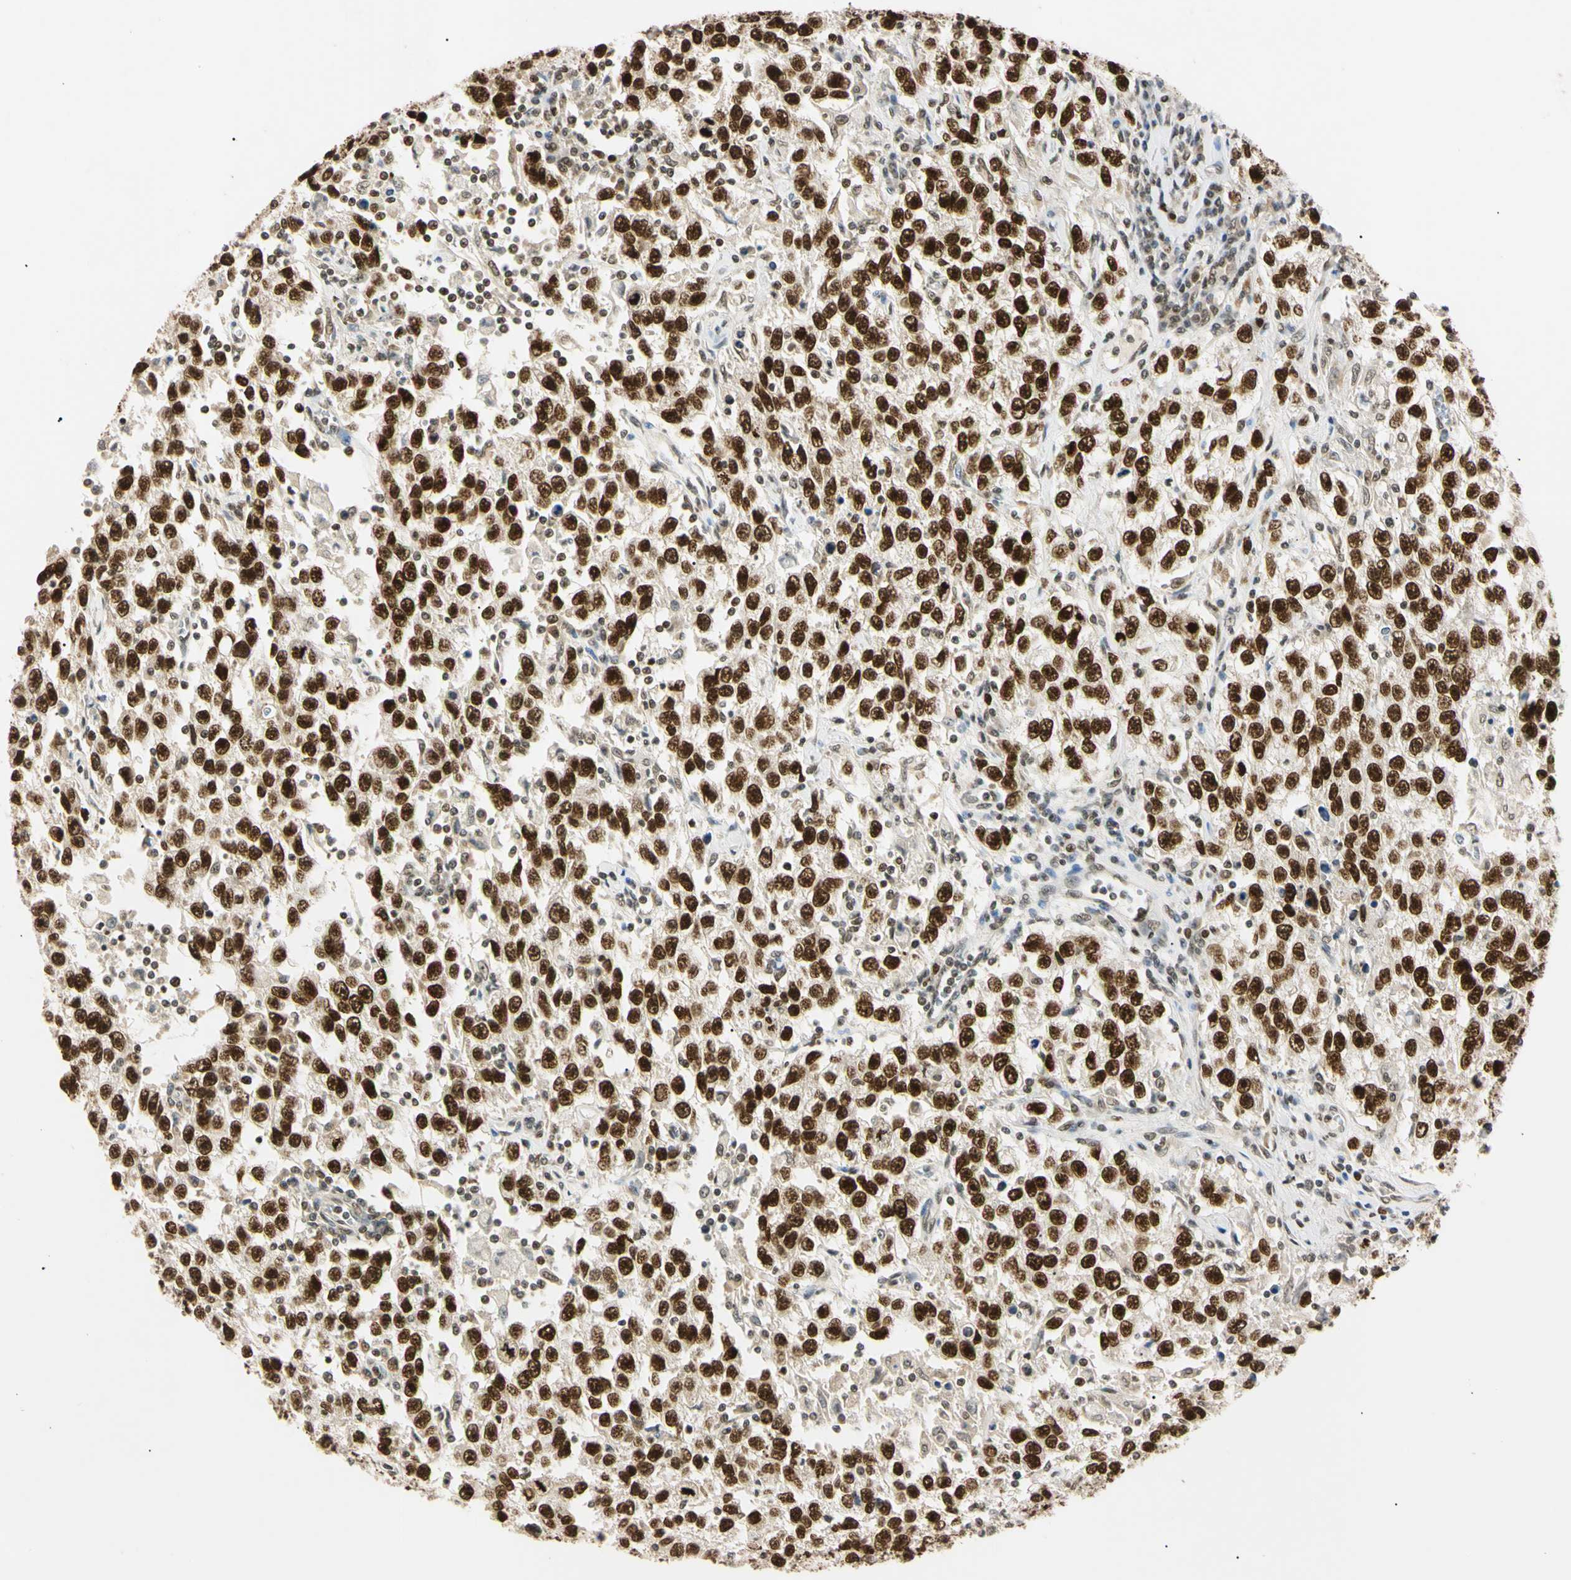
{"staining": {"intensity": "strong", "quantity": ">75%", "location": "nuclear"}, "tissue": "testis cancer", "cell_type": "Tumor cells", "image_type": "cancer", "snomed": [{"axis": "morphology", "description": "Seminoma, NOS"}, {"axis": "topography", "description": "Testis"}], "caption": "Human testis seminoma stained with a brown dye exhibits strong nuclear positive expression in about >75% of tumor cells.", "gene": "SMARCA5", "patient": {"sex": "male", "age": 41}}